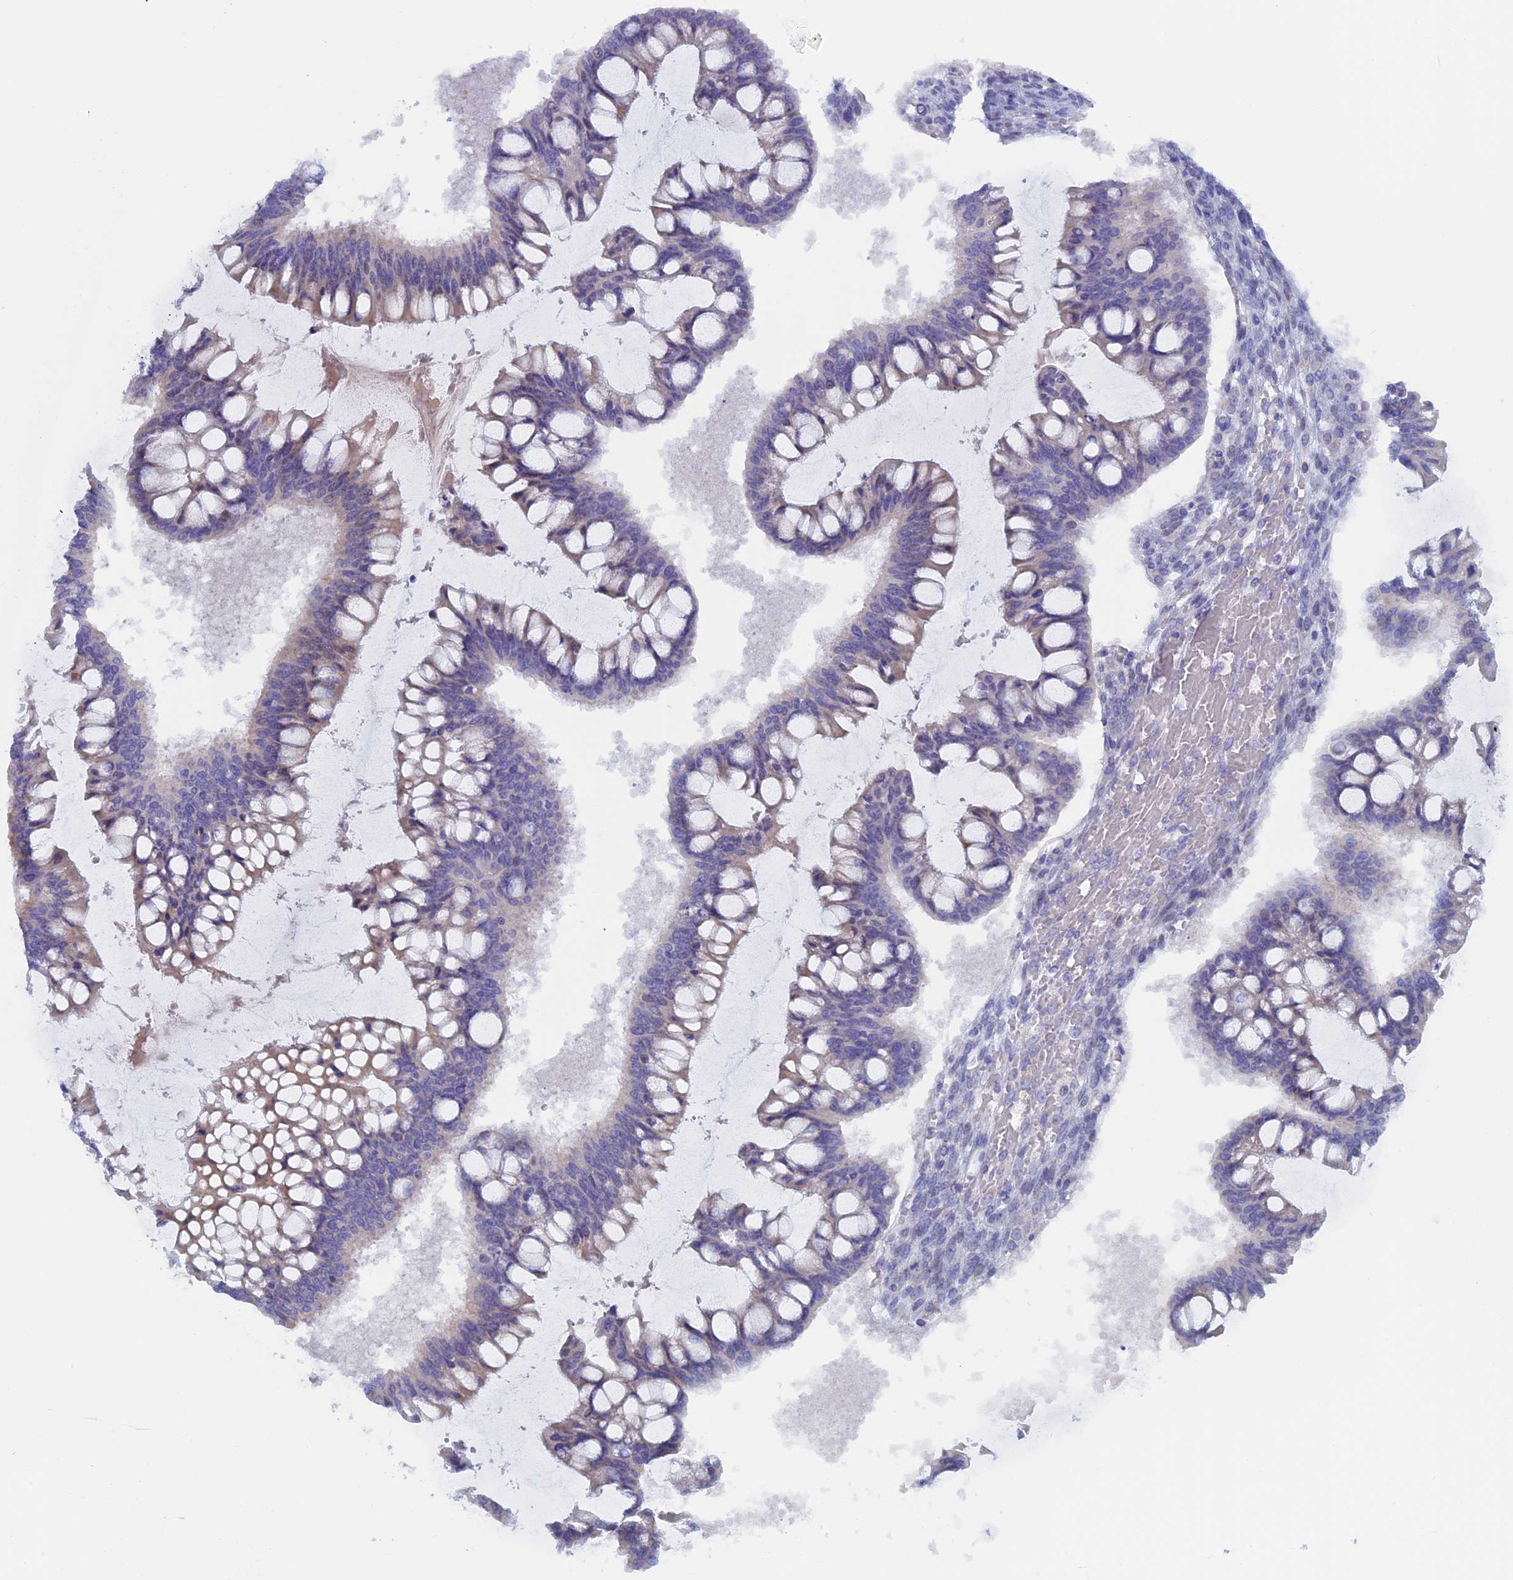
{"staining": {"intensity": "negative", "quantity": "none", "location": "none"}, "tissue": "ovarian cancer", "cell_type": "Tumor cells", "image_type": "cancer", "snomed": [{"axis": "morphology", "description": "Cystadenocarcinoma, mucinous, NOS"}, {"axis": "topography", "description": "Ovary"}], "caption": "Ovarian cancer was stained to show a protein in brown. There is no significant expression in tumor cells. Brightfield microscopy of IHC stained with DAB (3,3'-diaminobenzidine) (brown) and hematoxylin (blue), captured at high magnification.", "gene": "NIBAN3", "patient": {"sex": "female", "age": 73}}